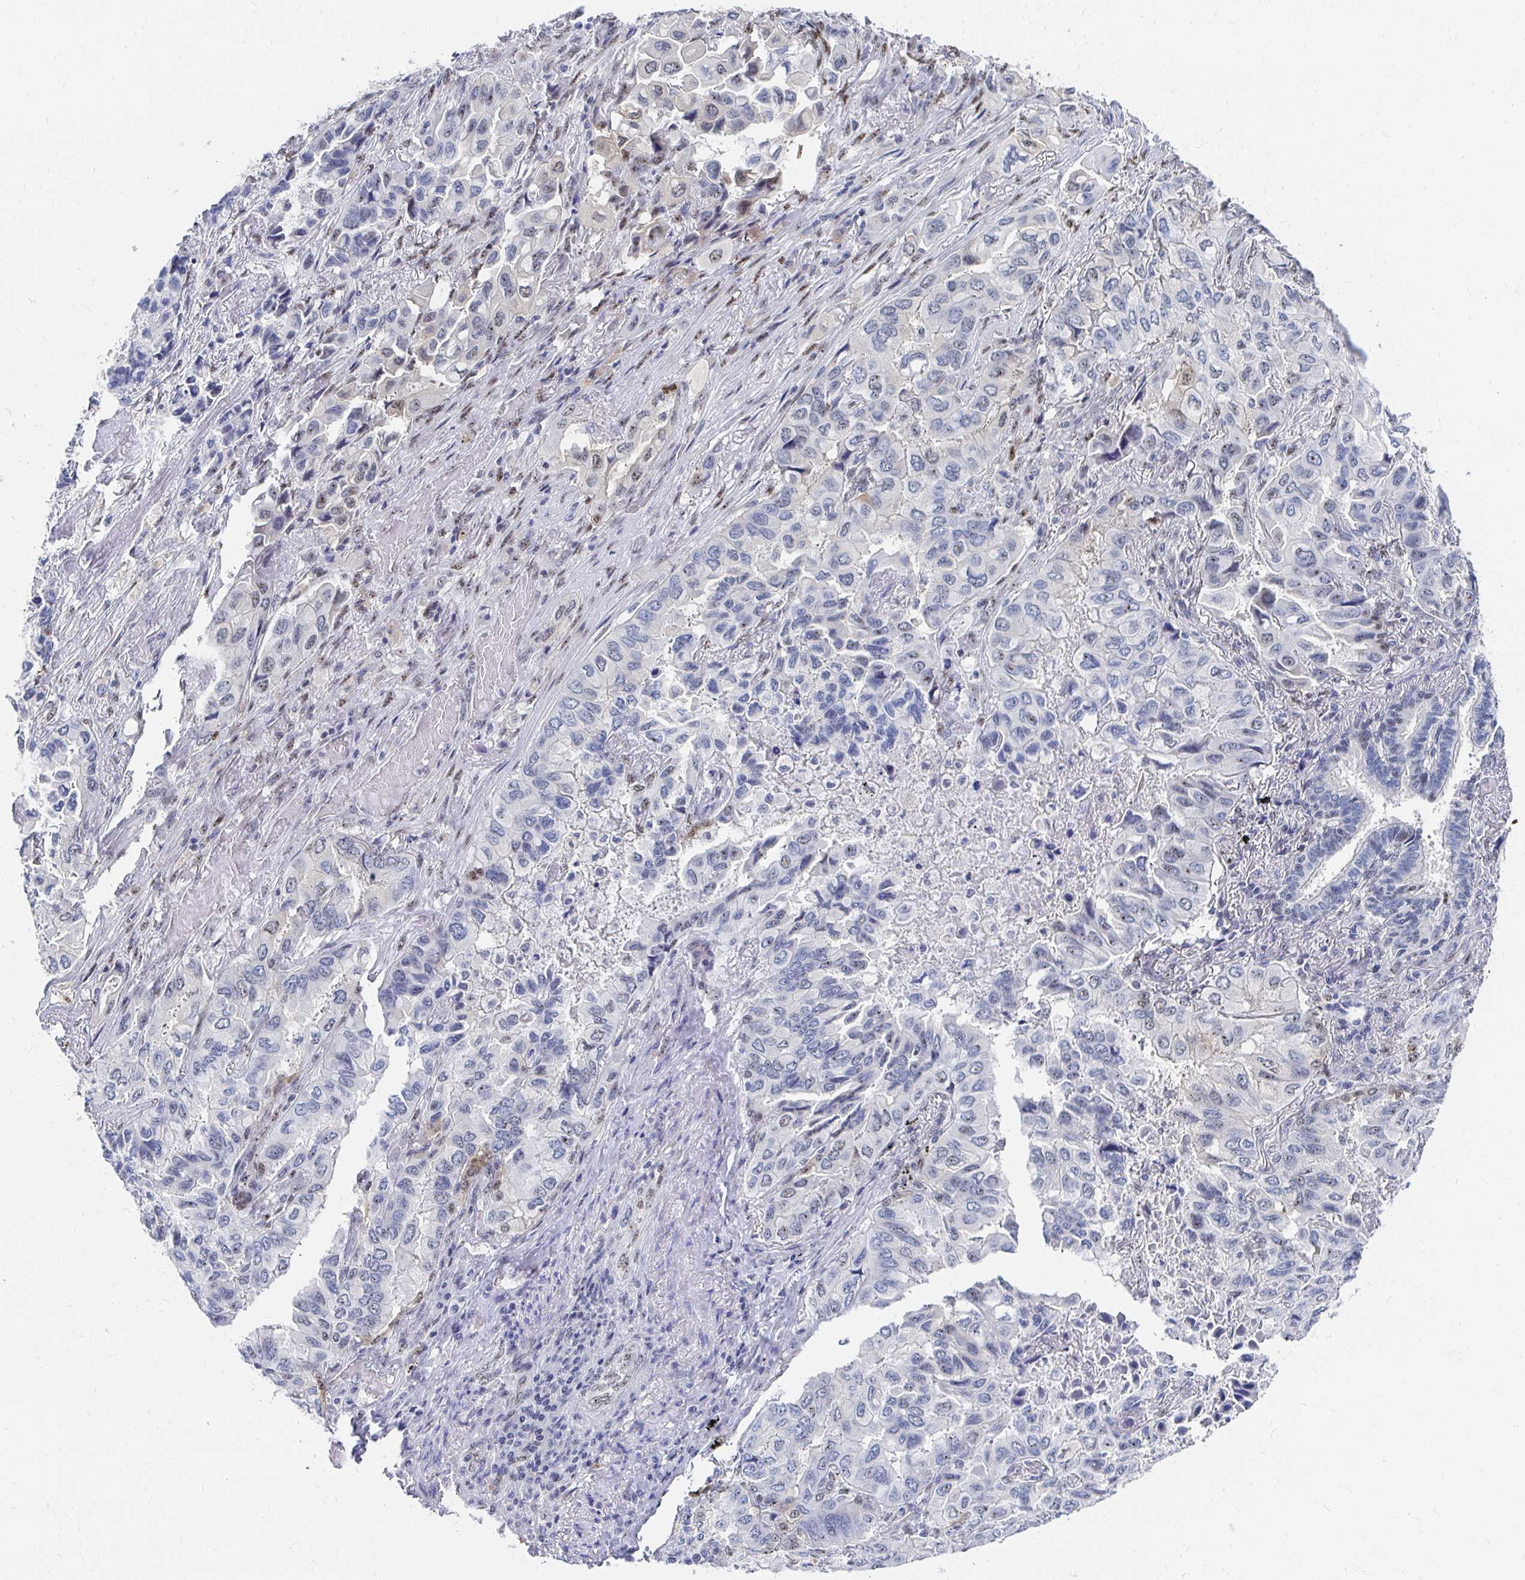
{"staining": {"intensity": "negative", "quantity": "none", "location": "none"}, "tissue": "lung cancer", "cell_type": "Tumor cells", "image_type": "cancer", "snomed": [{"axis": "morphology", "description": "Aneuploidy"}, {"axis": "morphology", "description": "Adenocarcinoma, NOS"}, {"axis": "morphology", "description": "Adenocarcinoma, metastatic, NOS"}, {"axis": "topography", "description": "Lymph node"}, {"axis": "topography", "description": "Lung"}], "caption": "A high-resolution micrograph shows immunohistochemistry staining of lung cancer (metastatic adenocarcinoma), which demonstrates no significant staining in tumor cells.", "gene": "CLIC3", "patient": {"sex": "female", "age": 48}}